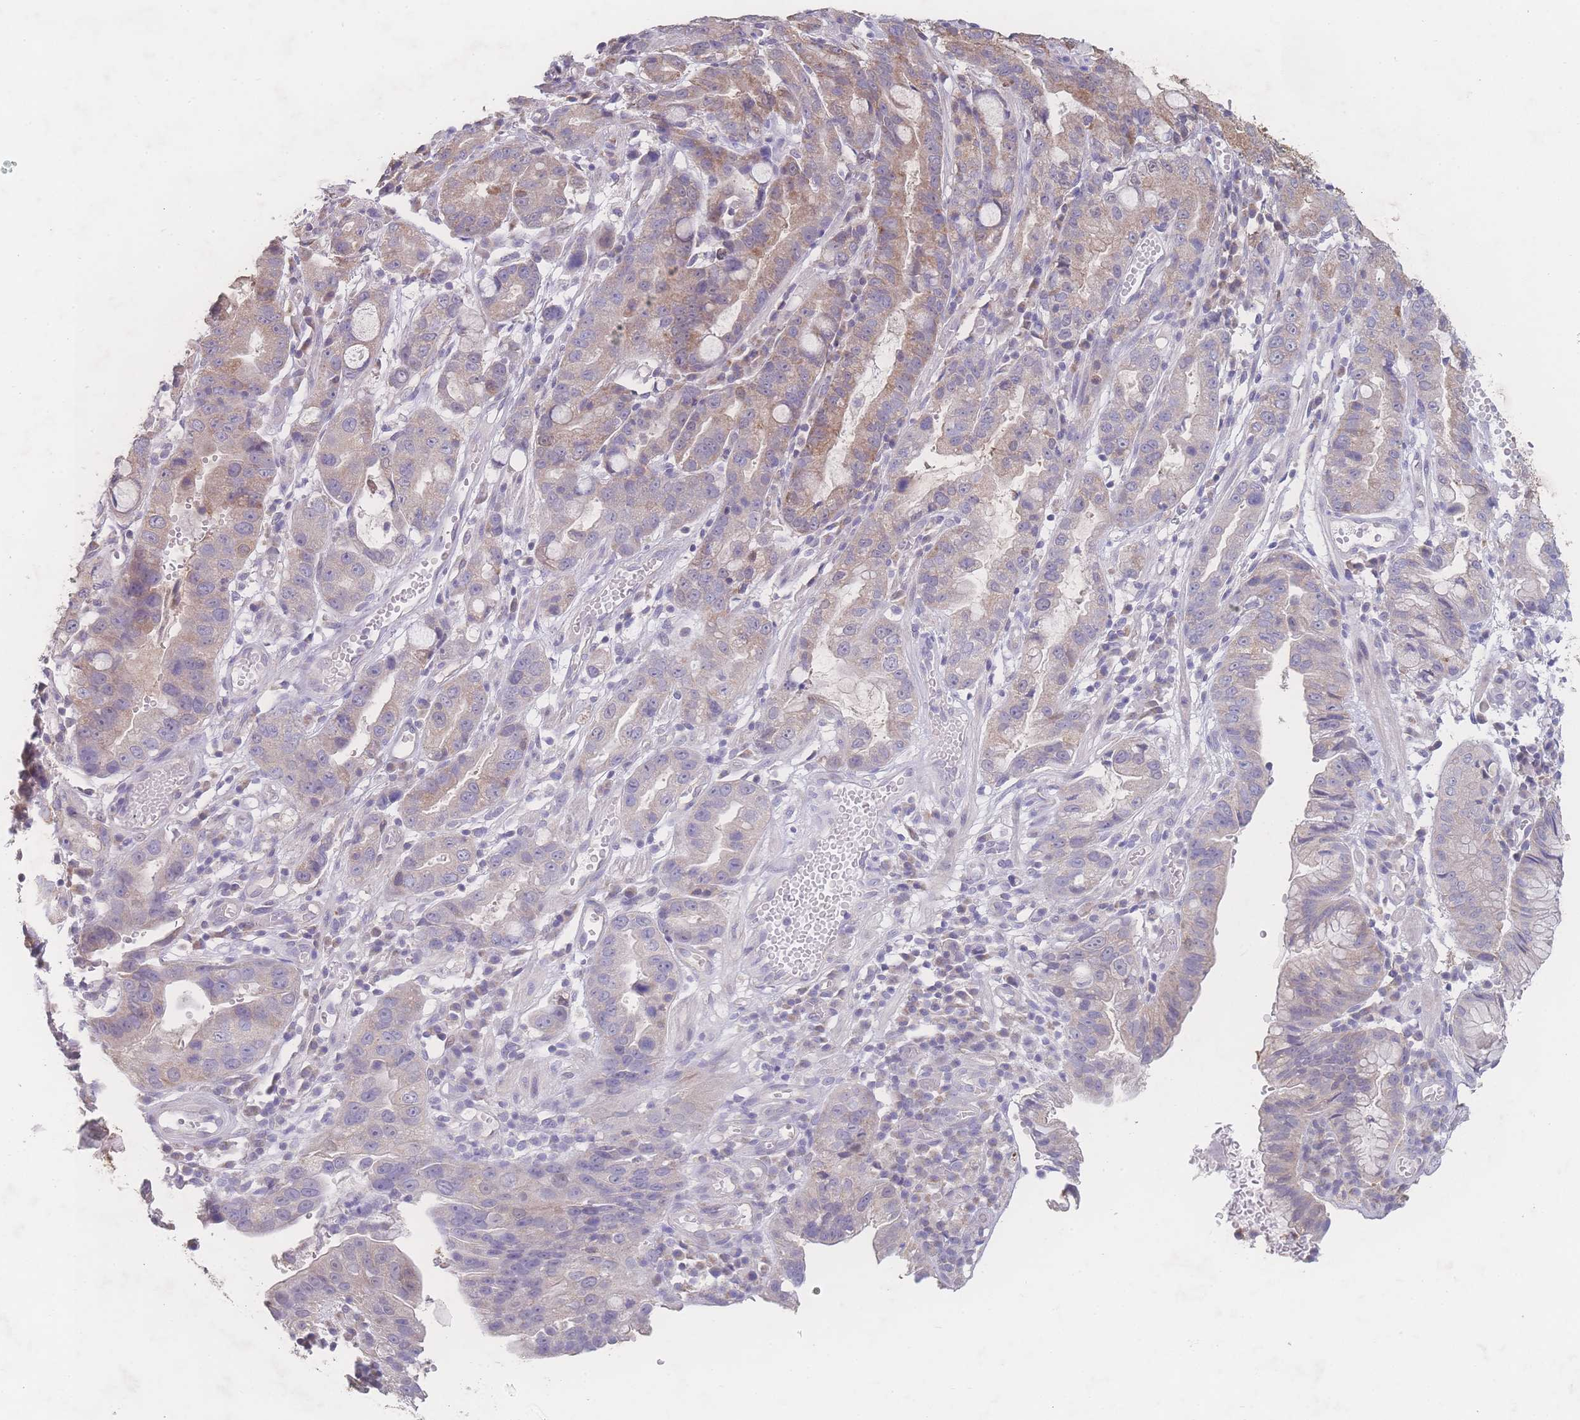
{"staining": {"intensity": "moderate", "quantity": "25%-75%", "location": "cytoplasmic/membranous"}, "tissue": "stomach cancer", "cell_type": "Tumor cells", "image_type": "cancer", "snomed": [{"axis": "morphology", "description": "Adenocarcinoma, NOS"}, {"axis": "topography", "description": "Stomach"}], "caption": "Stomach cancer stained with immunohistochemistry shows moderate cytoplasmic/membranous staining in about 25%-75% of tumor cells.", "gene": "GIPR", "patient": {"sex": "male", "age": 55}}